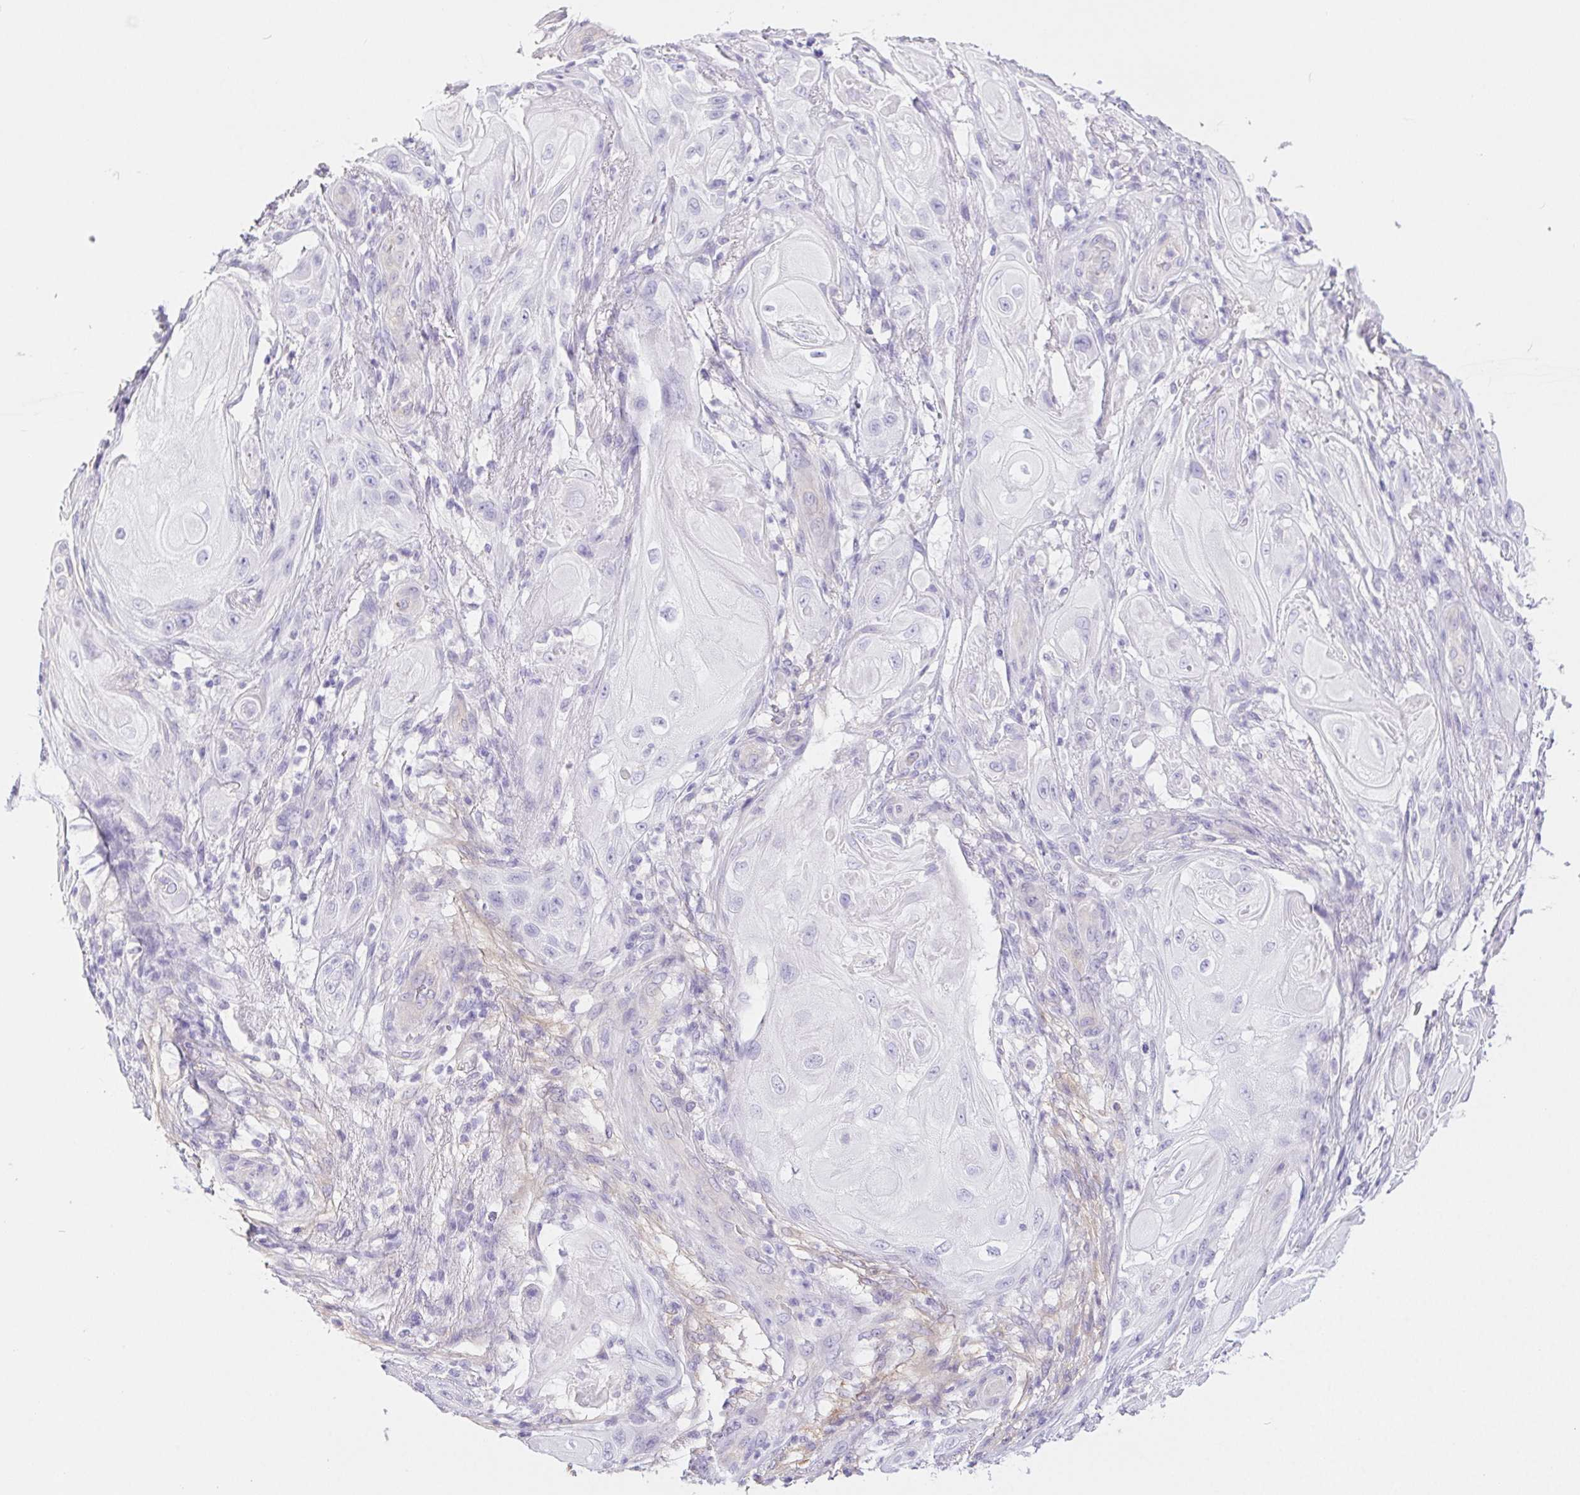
{"staining": {"intensity": "negative", "quantity": "none", "location": "none"}, "tissue": "skin cancer", "cell_type": "Tumor cells", "image_type": "cancer", "snomed": [{"axis": "morphology", "description": "Squamous cell carcinoma, NOS"}, {"axis": "topography", "description": "Skin"}], "caption": "A histopathology image of squamous cell carcinoma (skin) stained for a protein demonstrates no brown staining in tumor cells.", "gene": "PNLIP", "patient": {"sex": "male", "age": 62}}